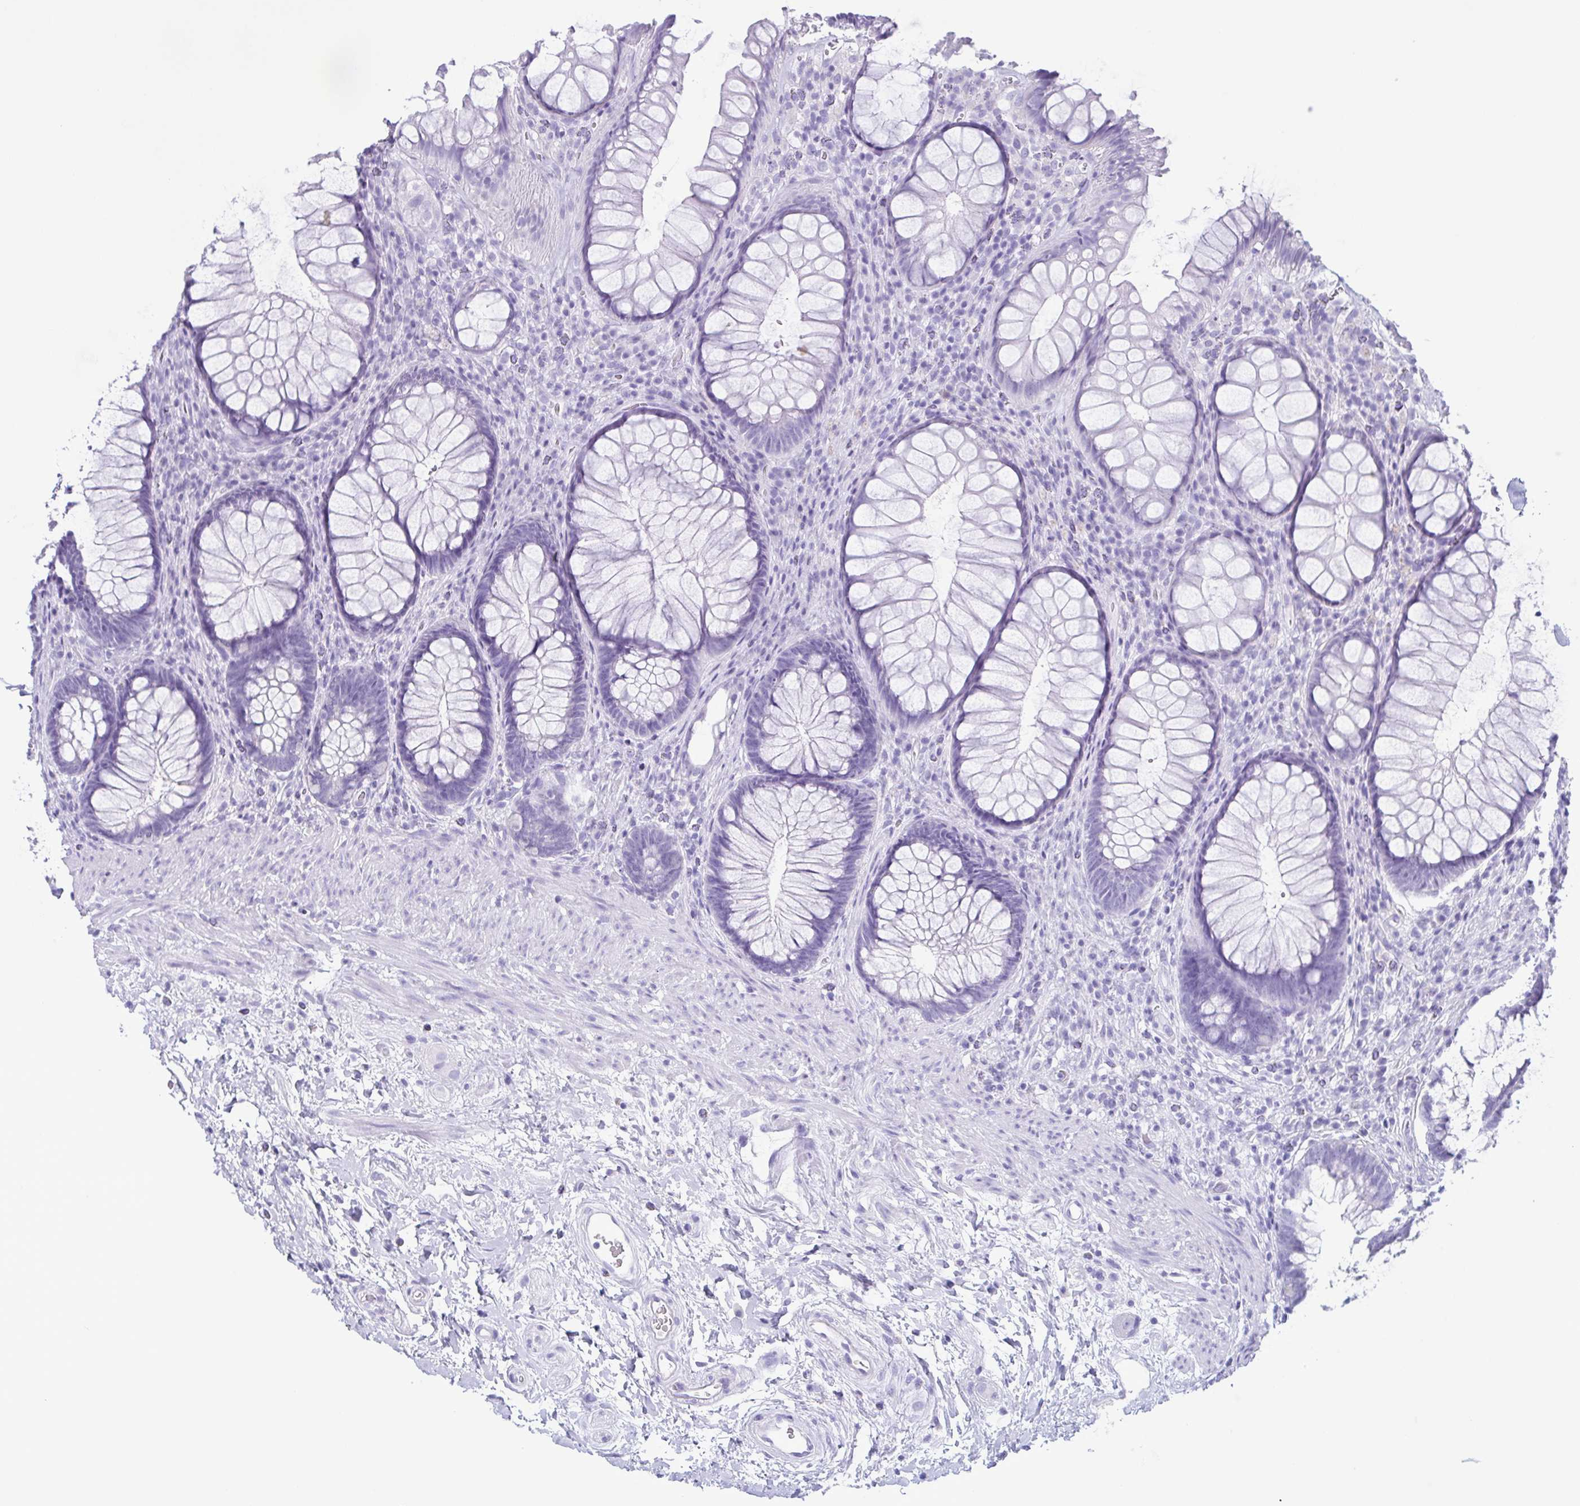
{"staining": {"intensity": "negative", "quantity": "none", "location": "none"}, "tissue": "rectum", "cell_type": "Glandular cells", "image_type": "normal", "snomed": [{"axis": "morphology", "description": "Normal tissue, NOS"}, {"axis": "topography", "description": "Smooth muscle"}, {"axis": "topography", "description": "Rectum"}], "caption": "DAB (3,3'-diaminobenzidine) immunohistochemical staining of unremarkable rectum reveals no significant expression in glandular cells.", "gene": "LTF", "patient": {"sex": "male", "age": 53}}